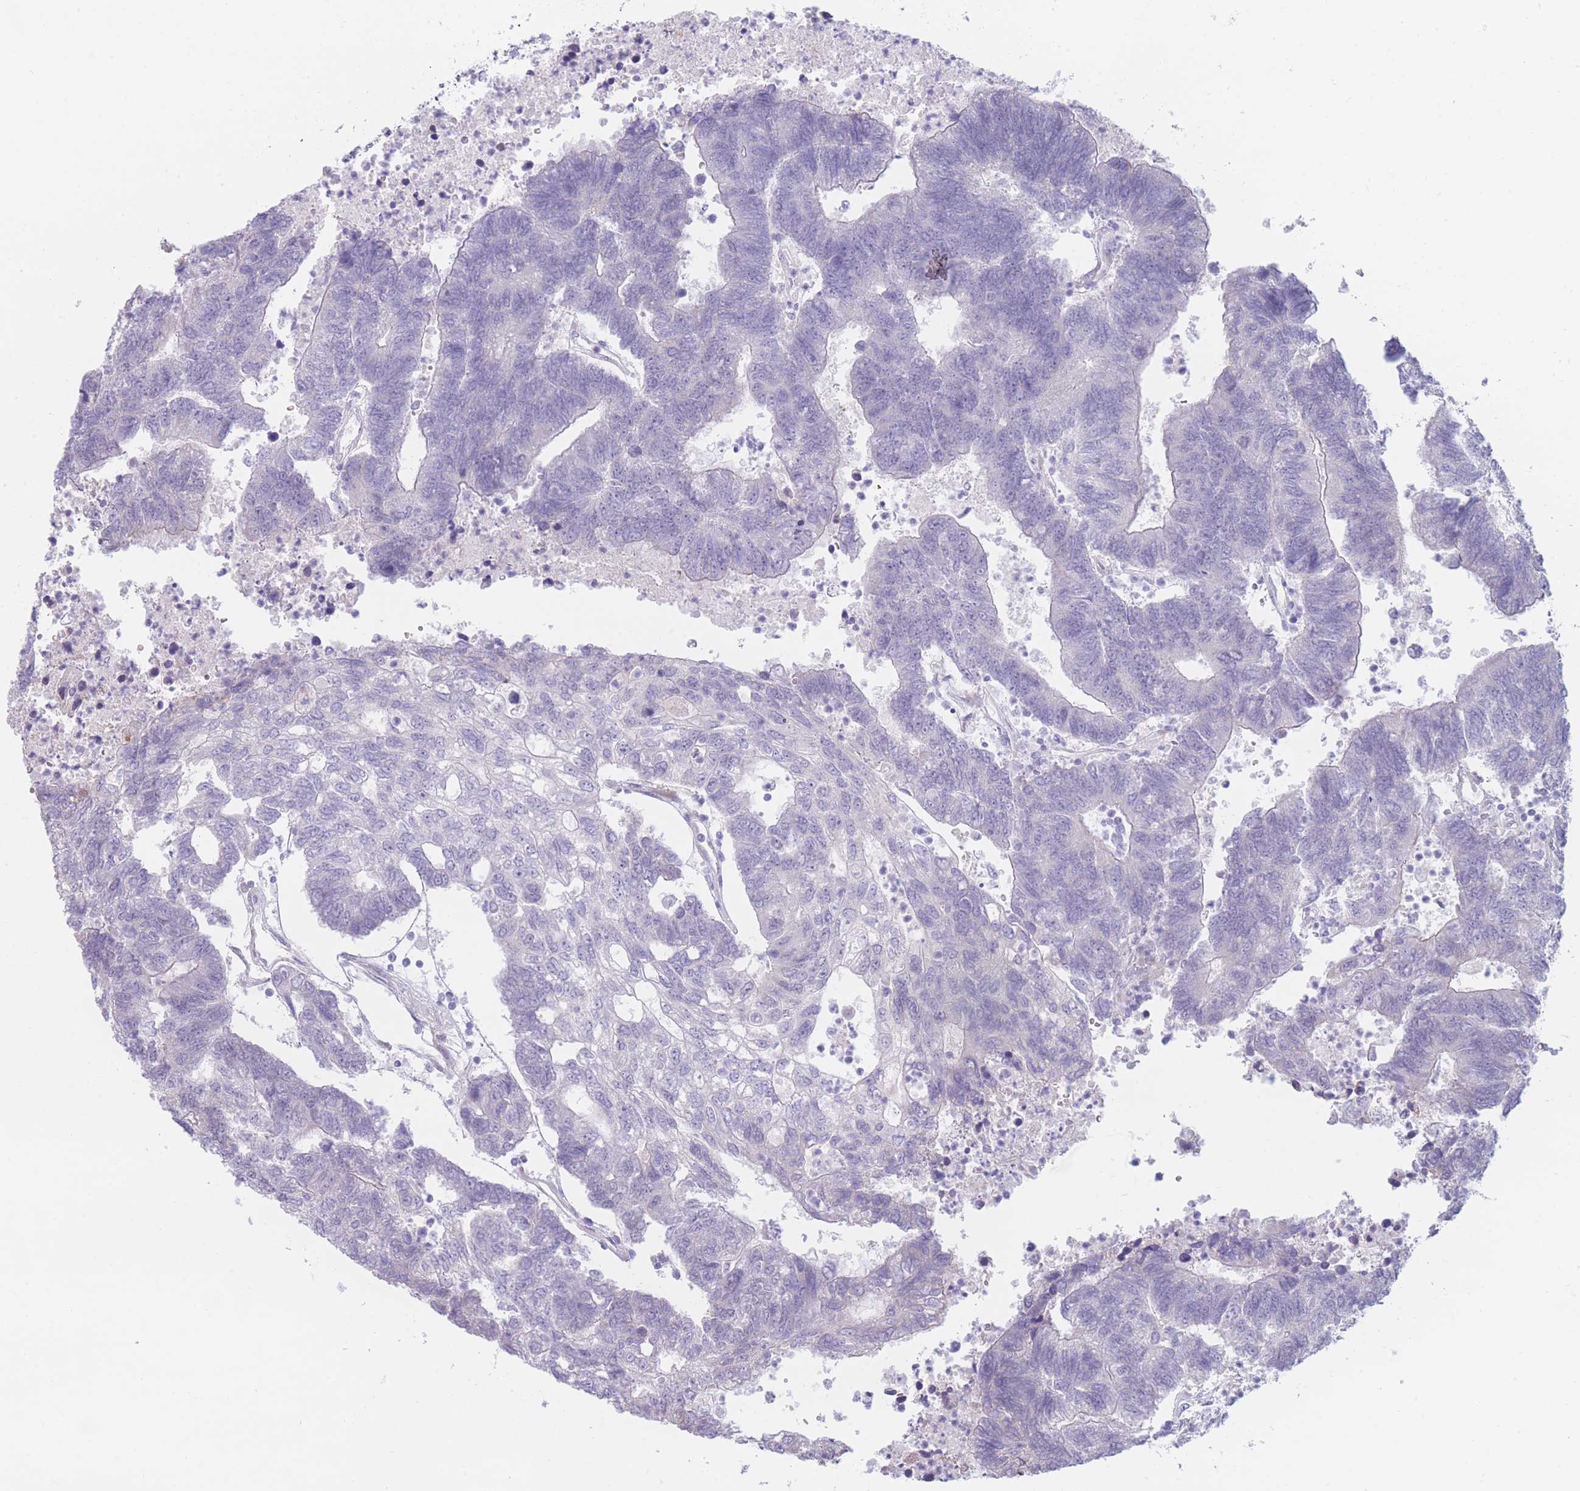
{"staining": {"intensity": "negative", "quantity": "none", "location": "none"}, "tissue": "colorectal cancer", "cell_type": "Tumor cells", "image_type": "cancer", "snomed": [{"axis": "morphology", "description": "Adenocarcinoma, NOS"}, {"axis": "topography", "description": "Colon"}], "caption": "This histopathology image is of adenocarcinoma (colorectal) stained with immunohistochemistry (IHC) to label a protein in brown with the nuclei are counter-stained blue. There is no positivity in tumor cells.", "gene": "COL27A1", "patient": {"sex": "female", "age": 48}}